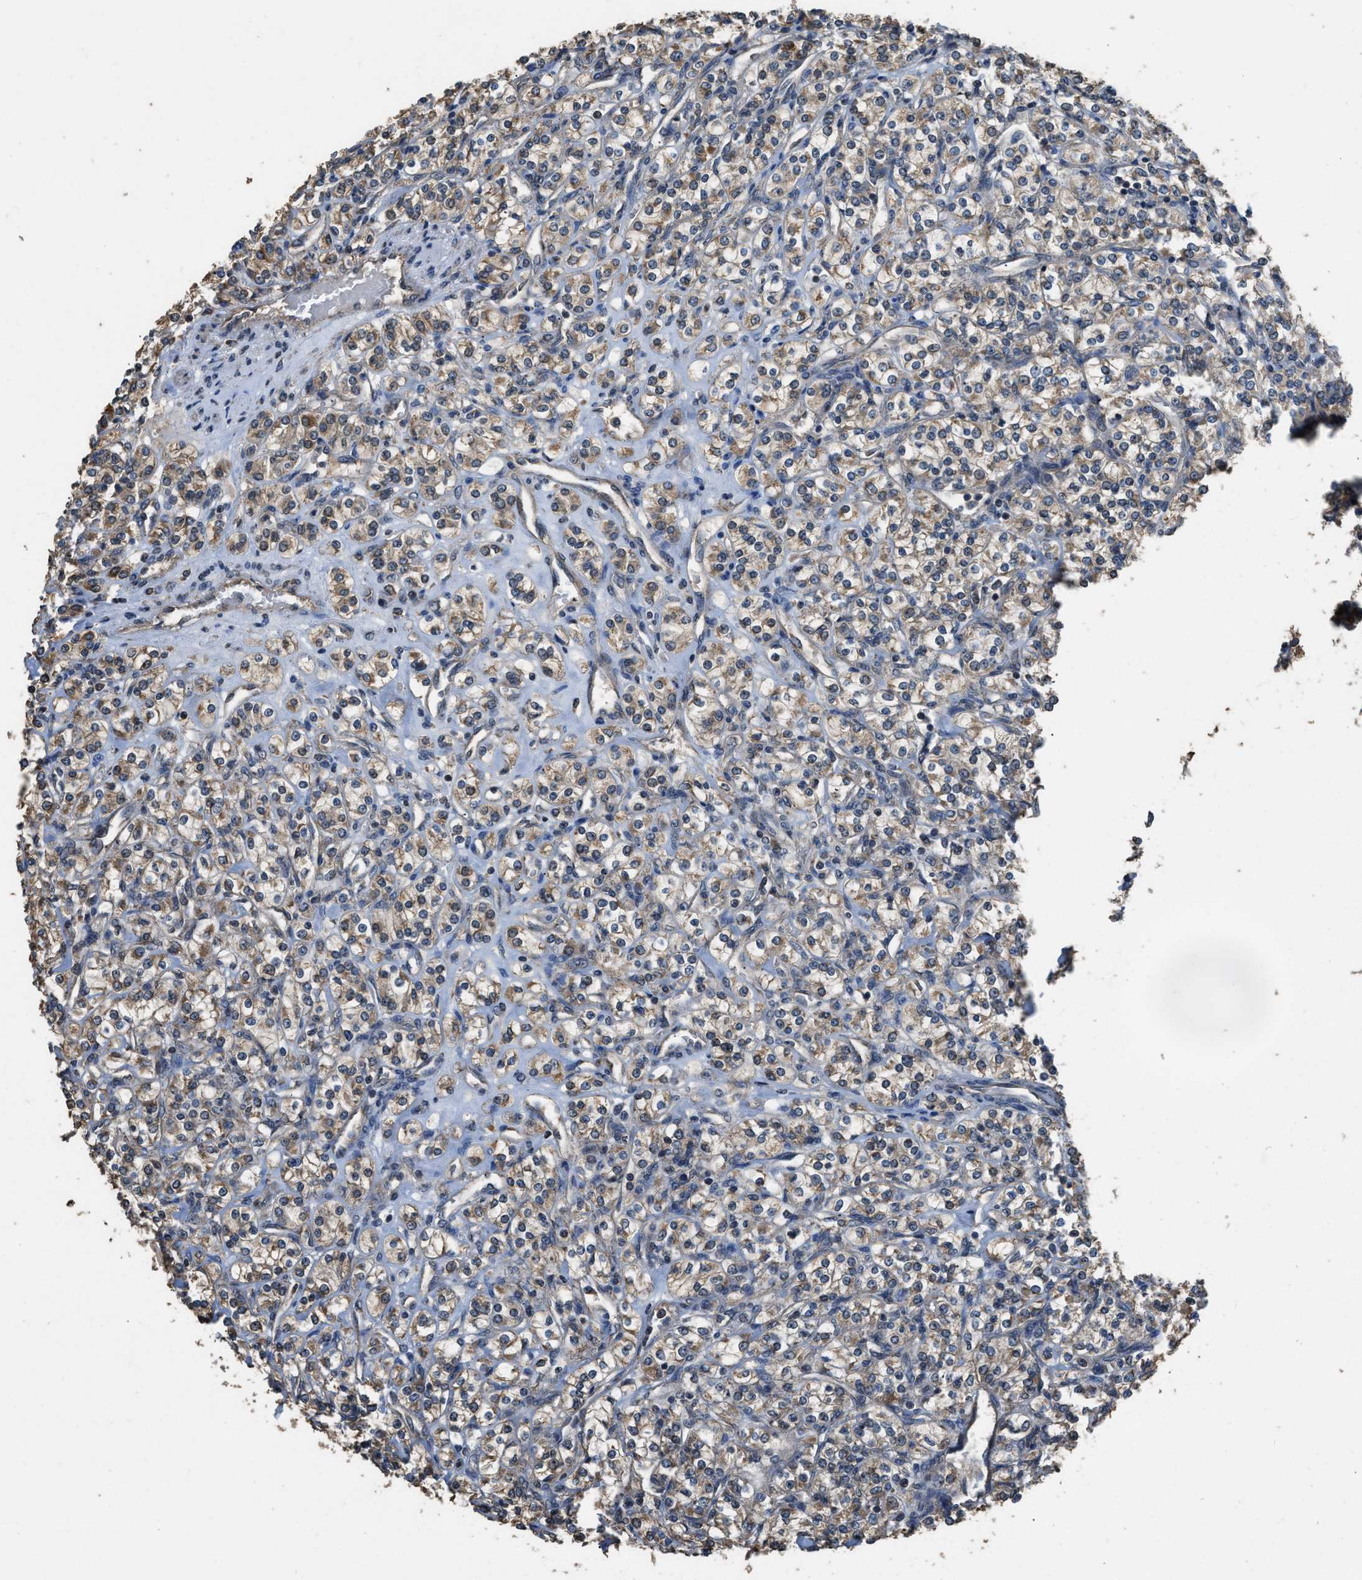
{"staining": {"intensity": "weak", "quantity": ">75%", "location": "cytoplasmic/membranous"}, "tissue": "renal cancer", "cell_type": "Tumor cells", "image_type": "cancer", "snomed": [{"axis": "morphology", "description": "Adenocarcinoma, NOS"}, {"axis": "topography", "description": "Kidney"}], "caption": "Protein staining of renal cancer (adenocarcinoma) tissue shows weak cytoplasmic/membranous staining in about >75% of tumor cells. (Stains: DAB (3,3'-diaminobenzidine) in brown, nuclei in blue, Microscopy: brightfield microscopy at high magnification).", "gene": "DENND6B", "patient": {"sex": "male", "age": 77}}